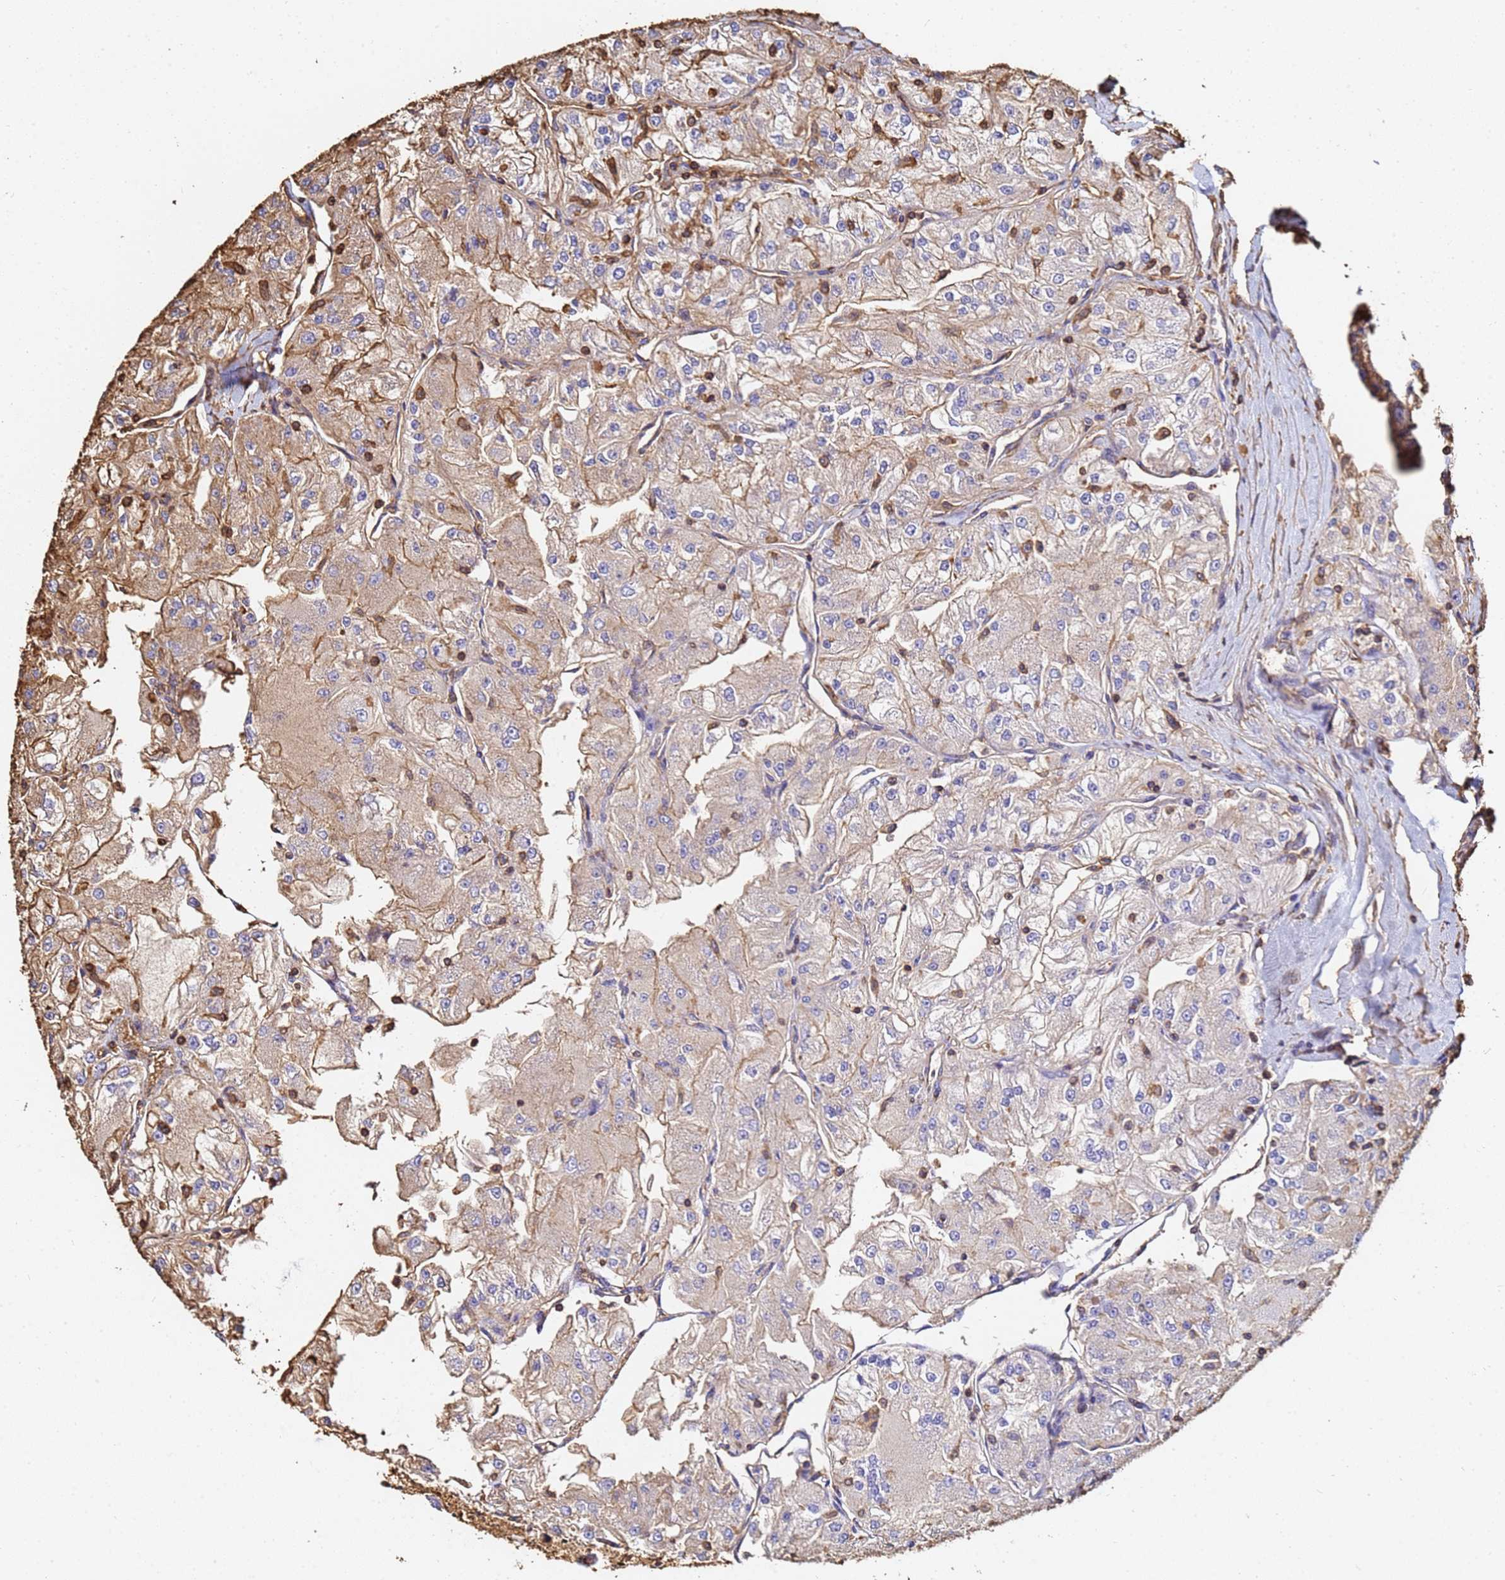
{"staining": {"intensity": "moderate", "quantity": "<25%", "location": "cytoplasmic/membranous"}, "tissue": "renal cancer", "cell_type": "Tumor cells", "image_type": "cancer", "snomed": [{"axis": "morphology", "description": "Adenocarcinoma, NOS"}, {"axis": "topography", "description": "Kidney"}], "caption": "Adenocarcinoma (renal) tissue displays moderate cytoplasmic/membranous expression in about <25% of tumor cells, visualized by immunohistochemistry.", "gene": "ACTB", "patient": {"sex": "female", "age": 72}}